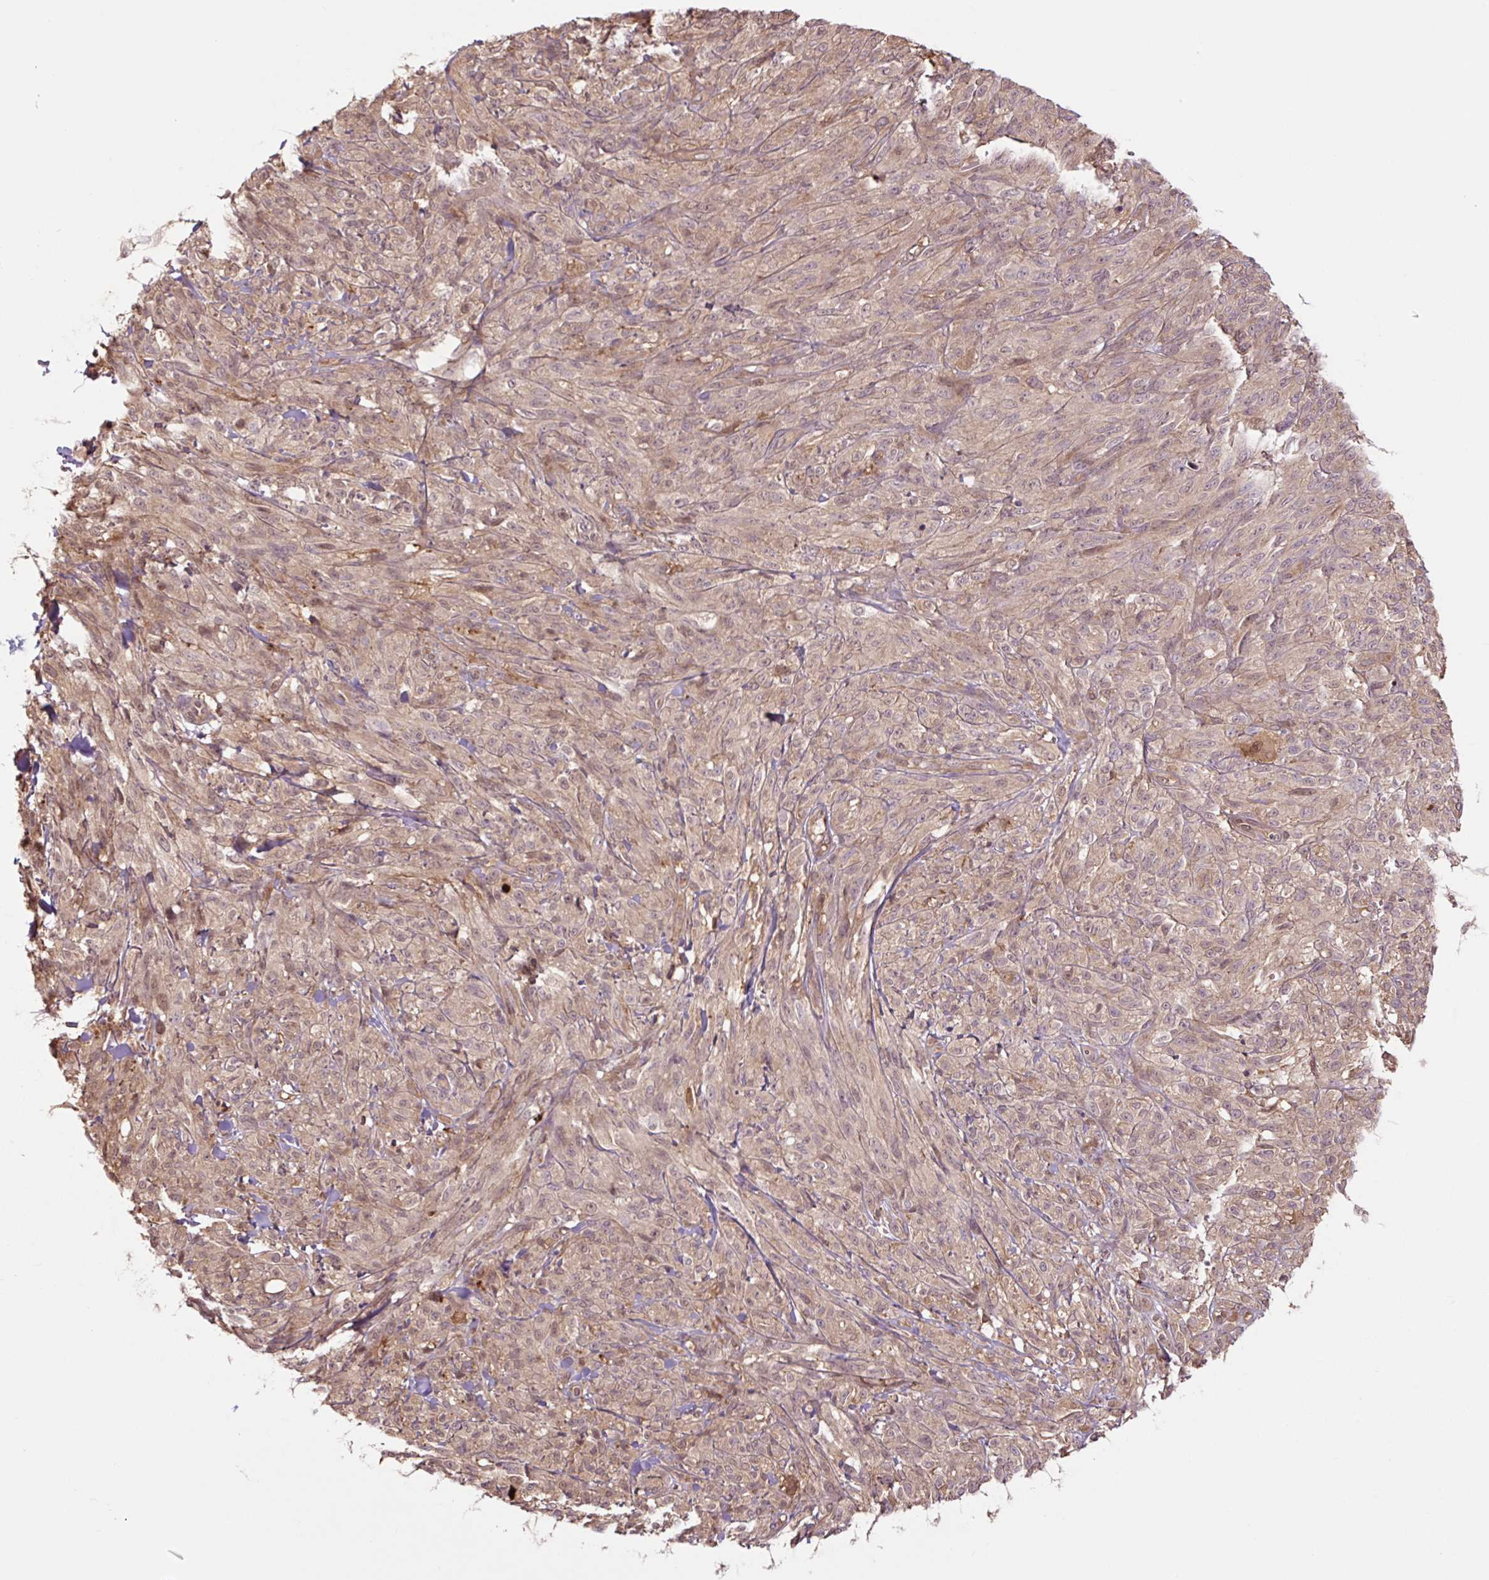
{"staining": {"intensity": "weak", "quantity": ">75%", "location": "cytoplasmic/membranous"}, "tissue": "melanoma", "cell_type": "Tumor cells", "image_type": "cancer", "snomed": [{"axis": "morphology", "description": "Malignant melanoma, NOS"}, {"axis": "topography", "description": "Skin of upper arm"}], "caption": "An IHC photomicrograph of tumor tissue is shown. Protein staining in brown labels weak cytoplasmic/membranous positivity in malignant melanoma within tumor cells.", "gene": "TPT1", "patient": {"sex": "female", "age": 65}}